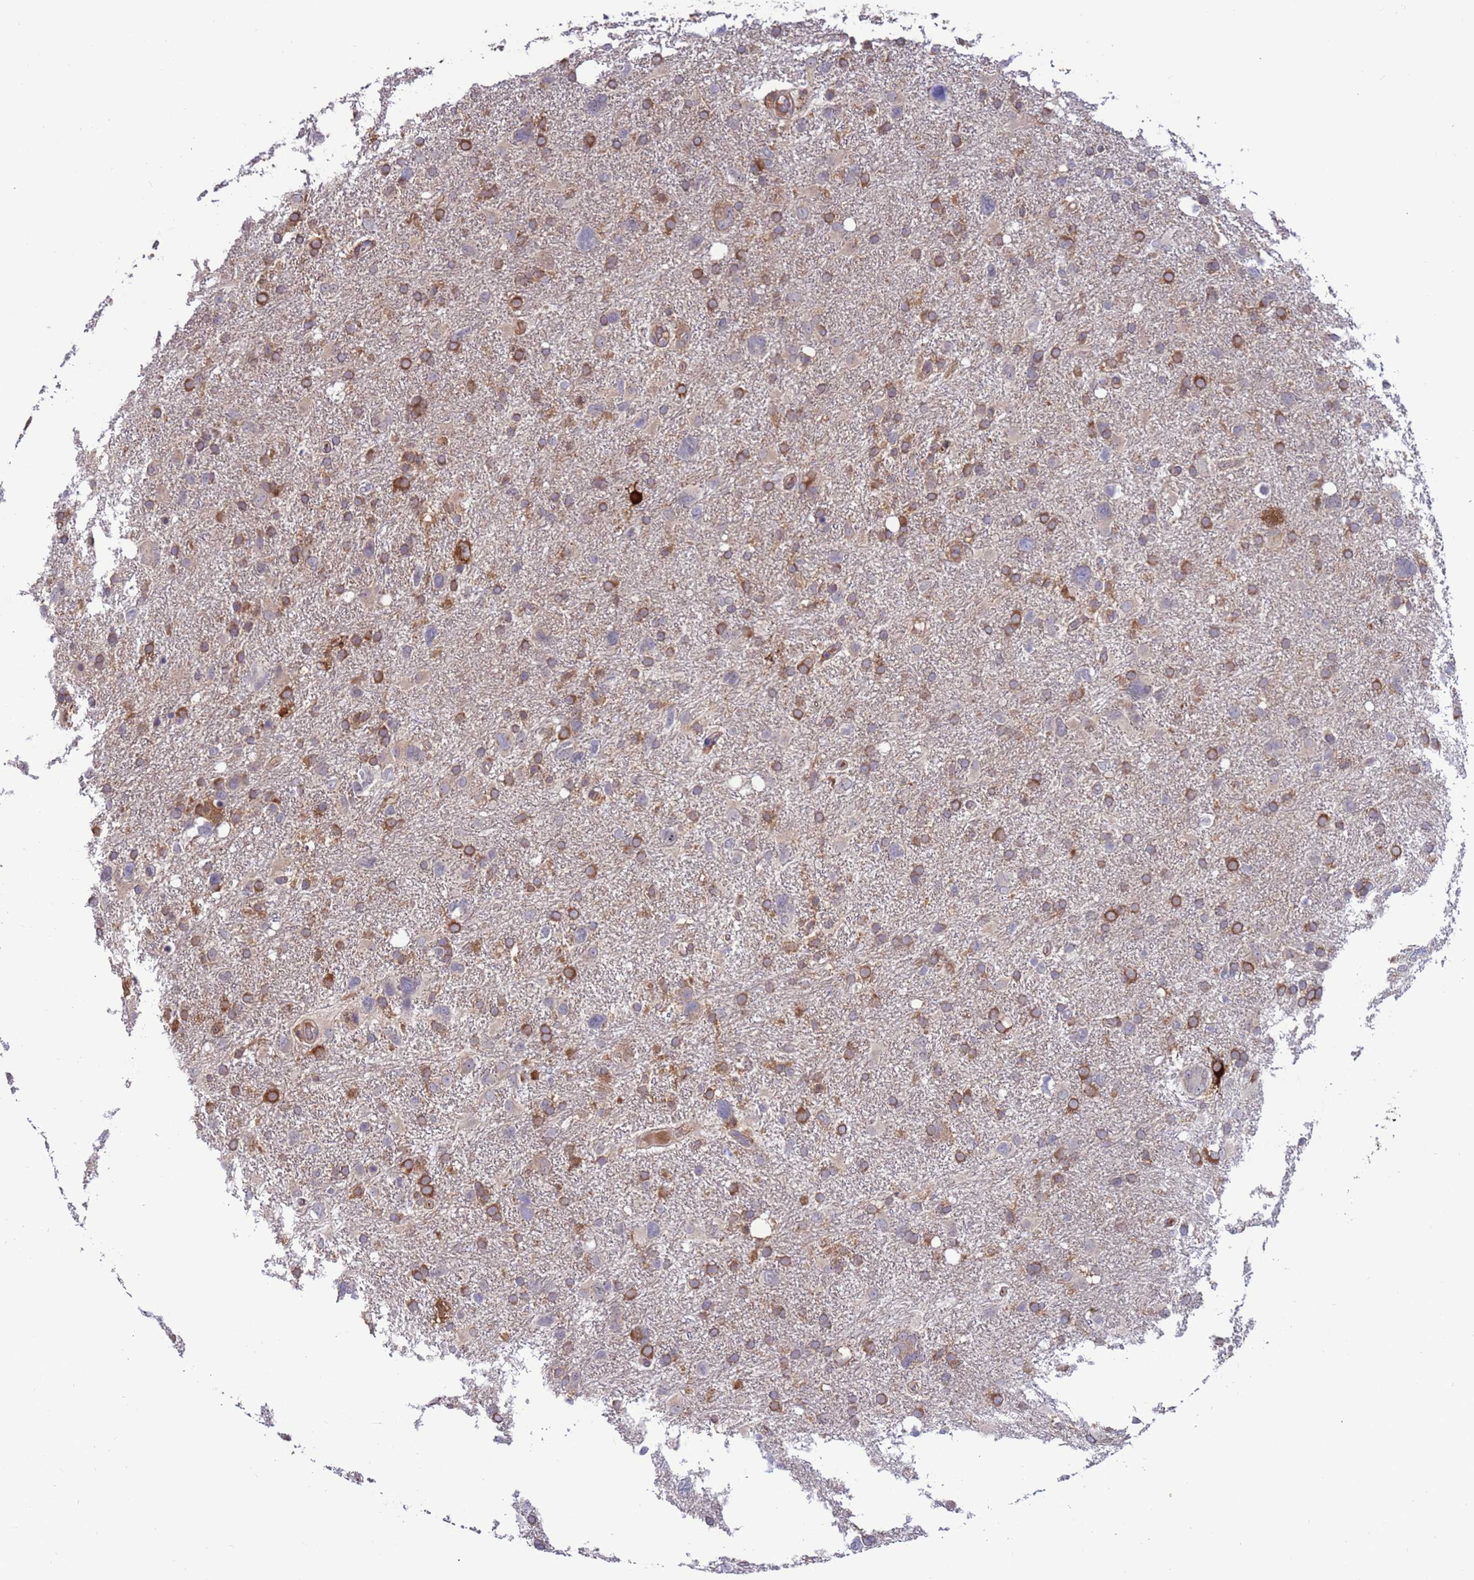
{"staining": {"intensity": "moderate", "quantity": "25%-75%", "location": "cytoplasmic/membranous"}, "tissue": "glioma", "cell_type": "Tumor cells", "image_type": "cancer", "snomed": [{"axis": "morphology", "description": "Glioma, malignant, High grade"}, {"axis": "topography", "description": "Brain"}], "caption": "The immunohistochemical stain shows moderate cytoplasmic/membranous positivity in tumor cells of malignant glioma (high-grade) tissue.", "gene": "AMPD3", "patient": {"sex": "male", "age": 61}}